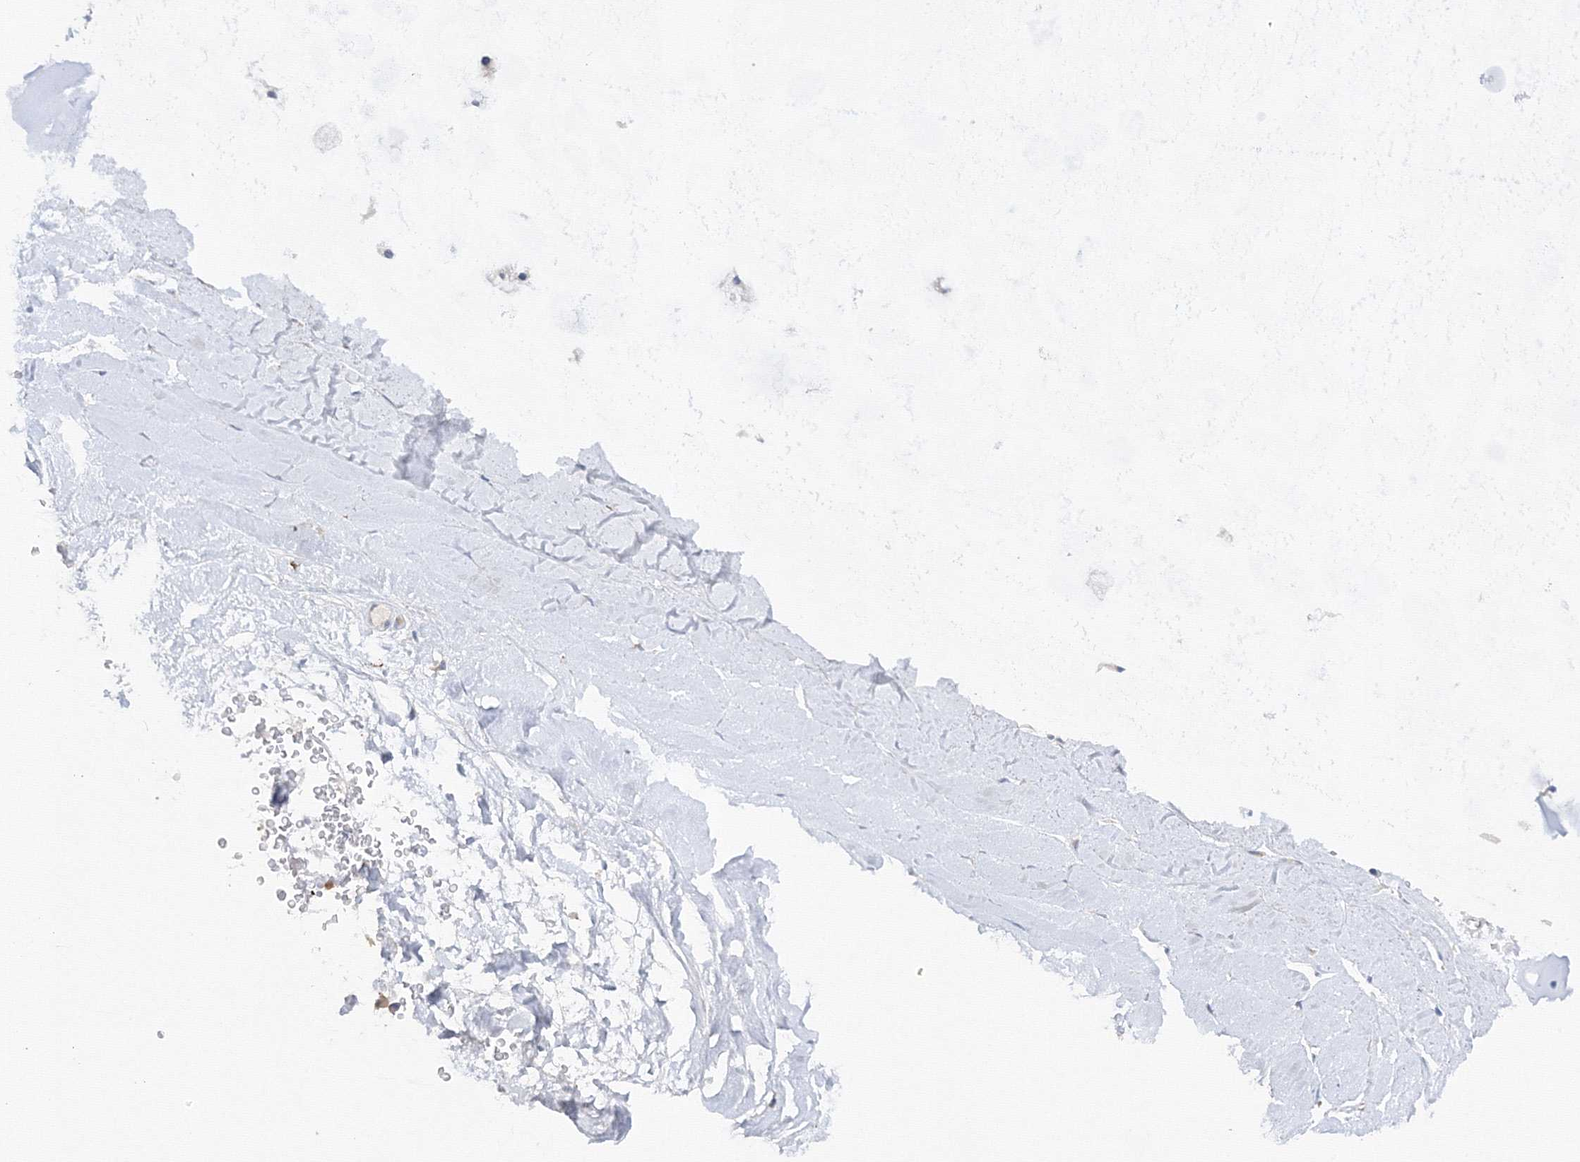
{"staining": {"intensity": "negative", "quantity": "none", "location": "none"}, "tissue": "adipose tissue", "cell_type": "Adipocytes", "image_type": "normal", "snomed": [{"axis": "morphology", "description": "Normal tissue, NOS"}, {"axis": "morphology", "description": "Squamous cell carcinoma, NOS"}, {"axis": "topography", "description": "Lymph node"}, {"axis": "topography", "description": "Bronchus"}, {"axis": "topography", "description": "Lung"}], "caption": "Immunohistochemistry of unremarkable adipose tissue exhibits no positivity in adipocytes.", "gene": "DIS3L2", "patient": {"sex": "male", "age": 66}}